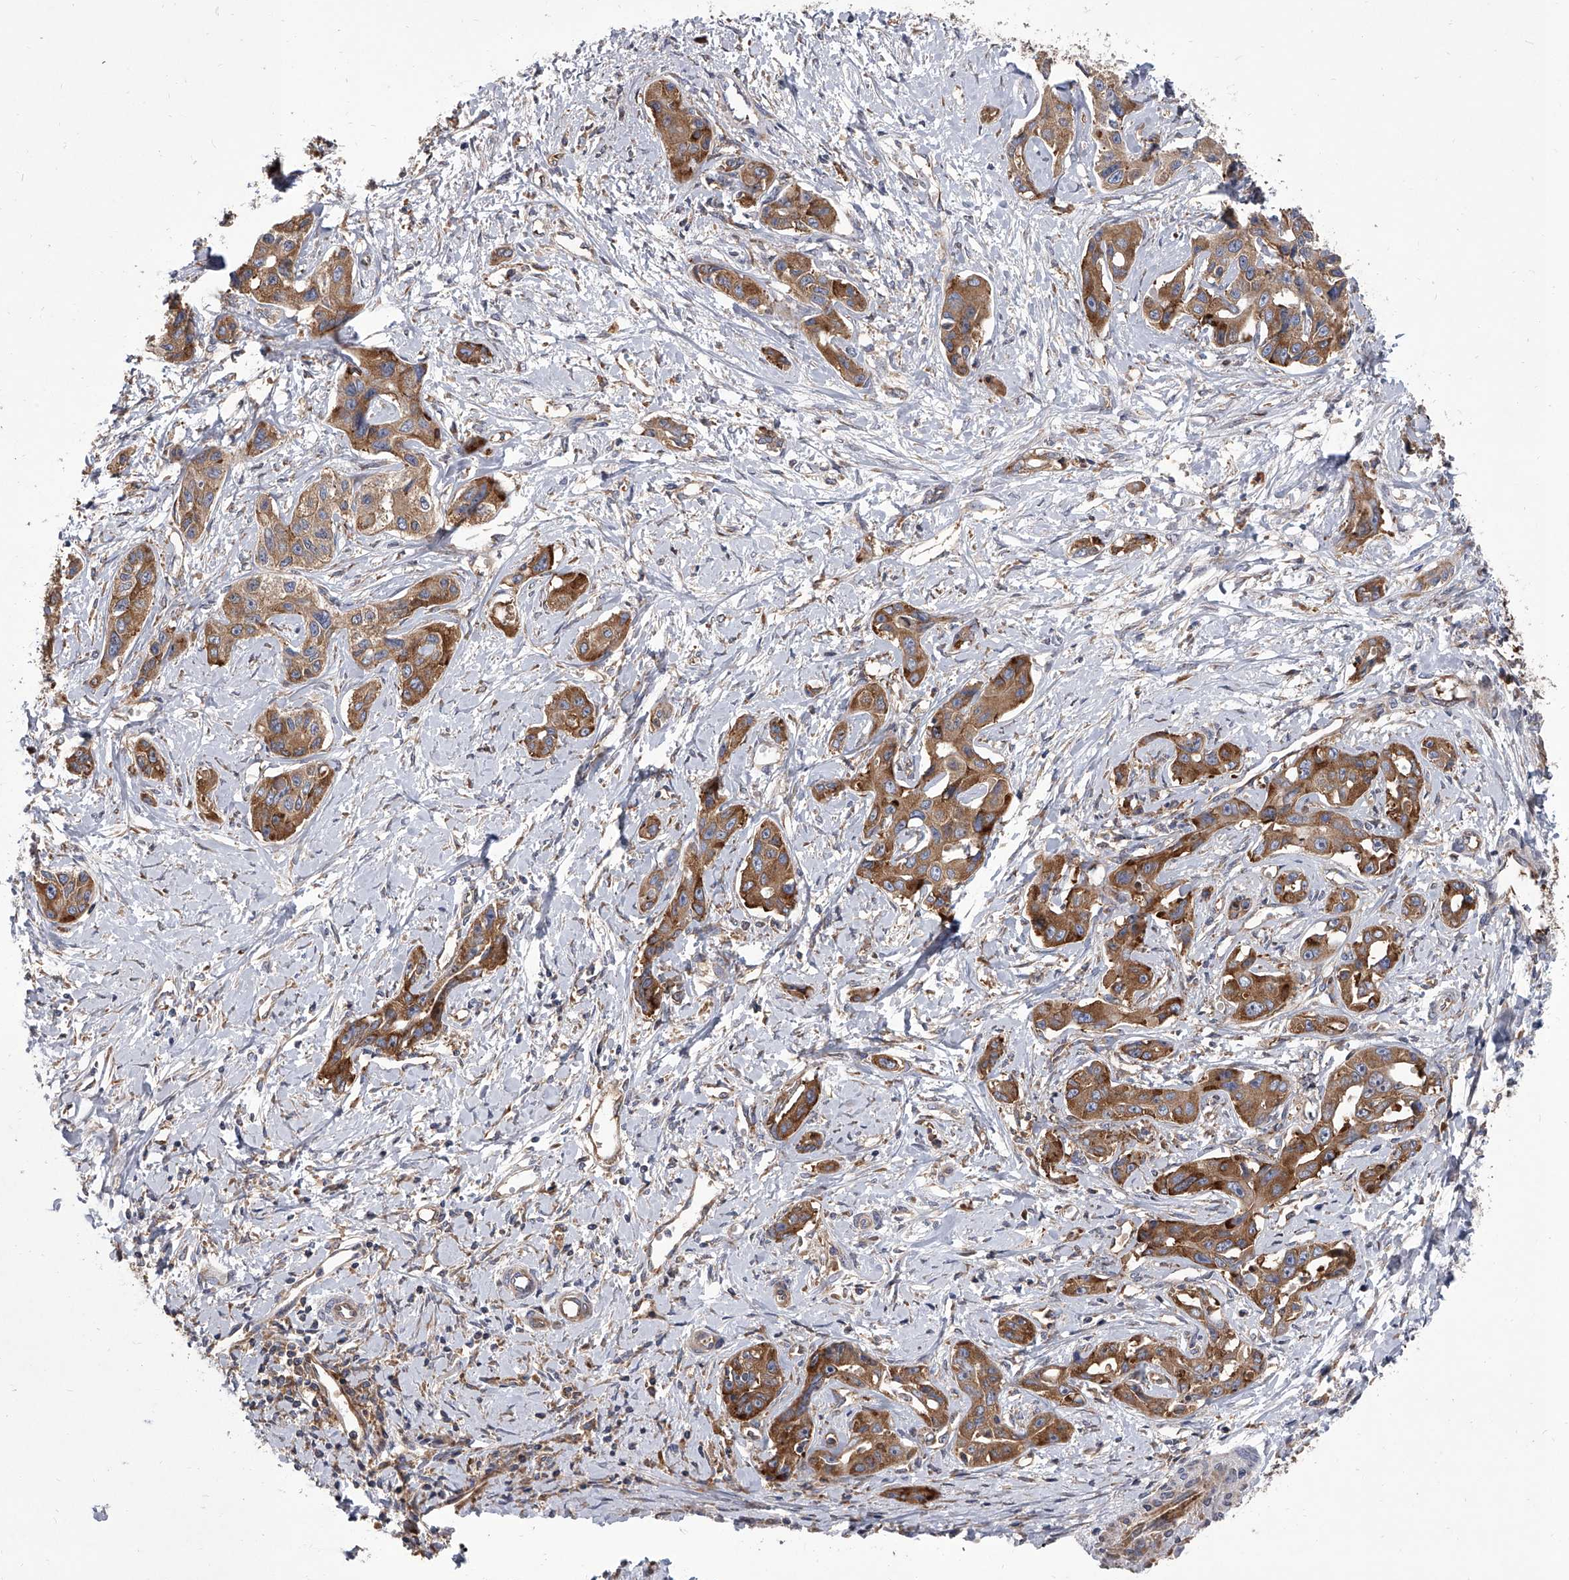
{"staining": {"intensity": "moderate", "quantity": ">75%", "location": "cytoplasmic/membranous"}, "tissue": "liver cancer", "cell_type": "Tumor cells", "image_type": "cancer", "snomed": [{"axis": "morphology", "description": "Cholangiocarcinoma"}, {"axis": "topography", "description": "Liver"}], "caption": "A brown stain labels moderate cytoplasmic/membranous expression of a protein in human liver cholangiocarcinoma tumor cells.", "gene": "EIF2S2", "patient": {"sex": "male", "age": 59}}